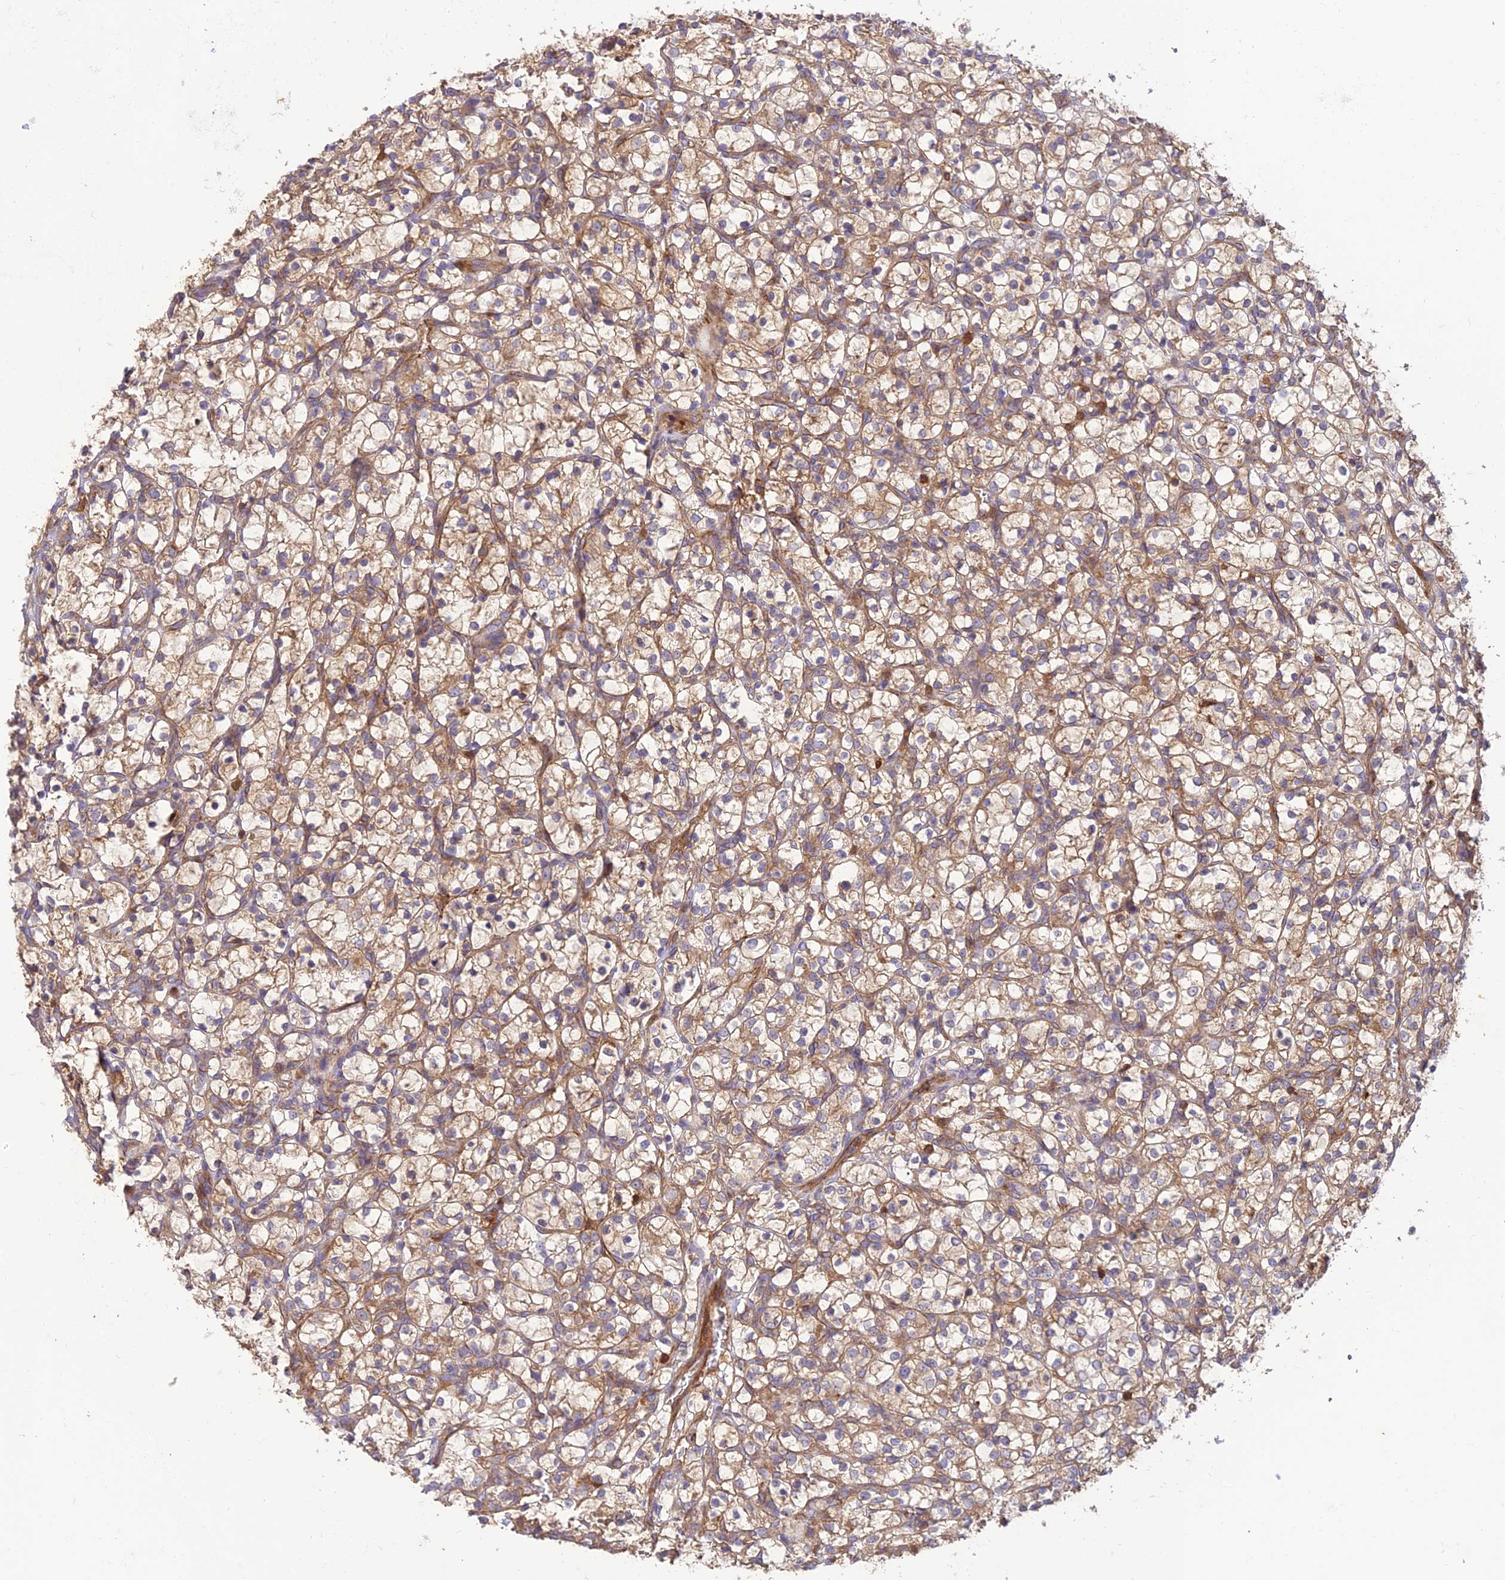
{"staining": {"intensity": "weak", "quantity": ">75%", "location": "cytoplasmic/membranous"}, "tissue": "renal cancer", "cell_type": "Tumor cells", "image_type": "cancer", "snomed": [{"axis": "morphology", "description": "Adenocarcinoma, NOS"}, {"axis": "topography", "description": "Kidney"}], "caption": "Adenocarcinoma (renal) was stained to show a protein in brown. There is low levels of weak cytoplasmic/membranous positivity in approximately >75% of tumor cells.", "gene": "HPSE2", "patient": {"sex": "female", "age": 69}}